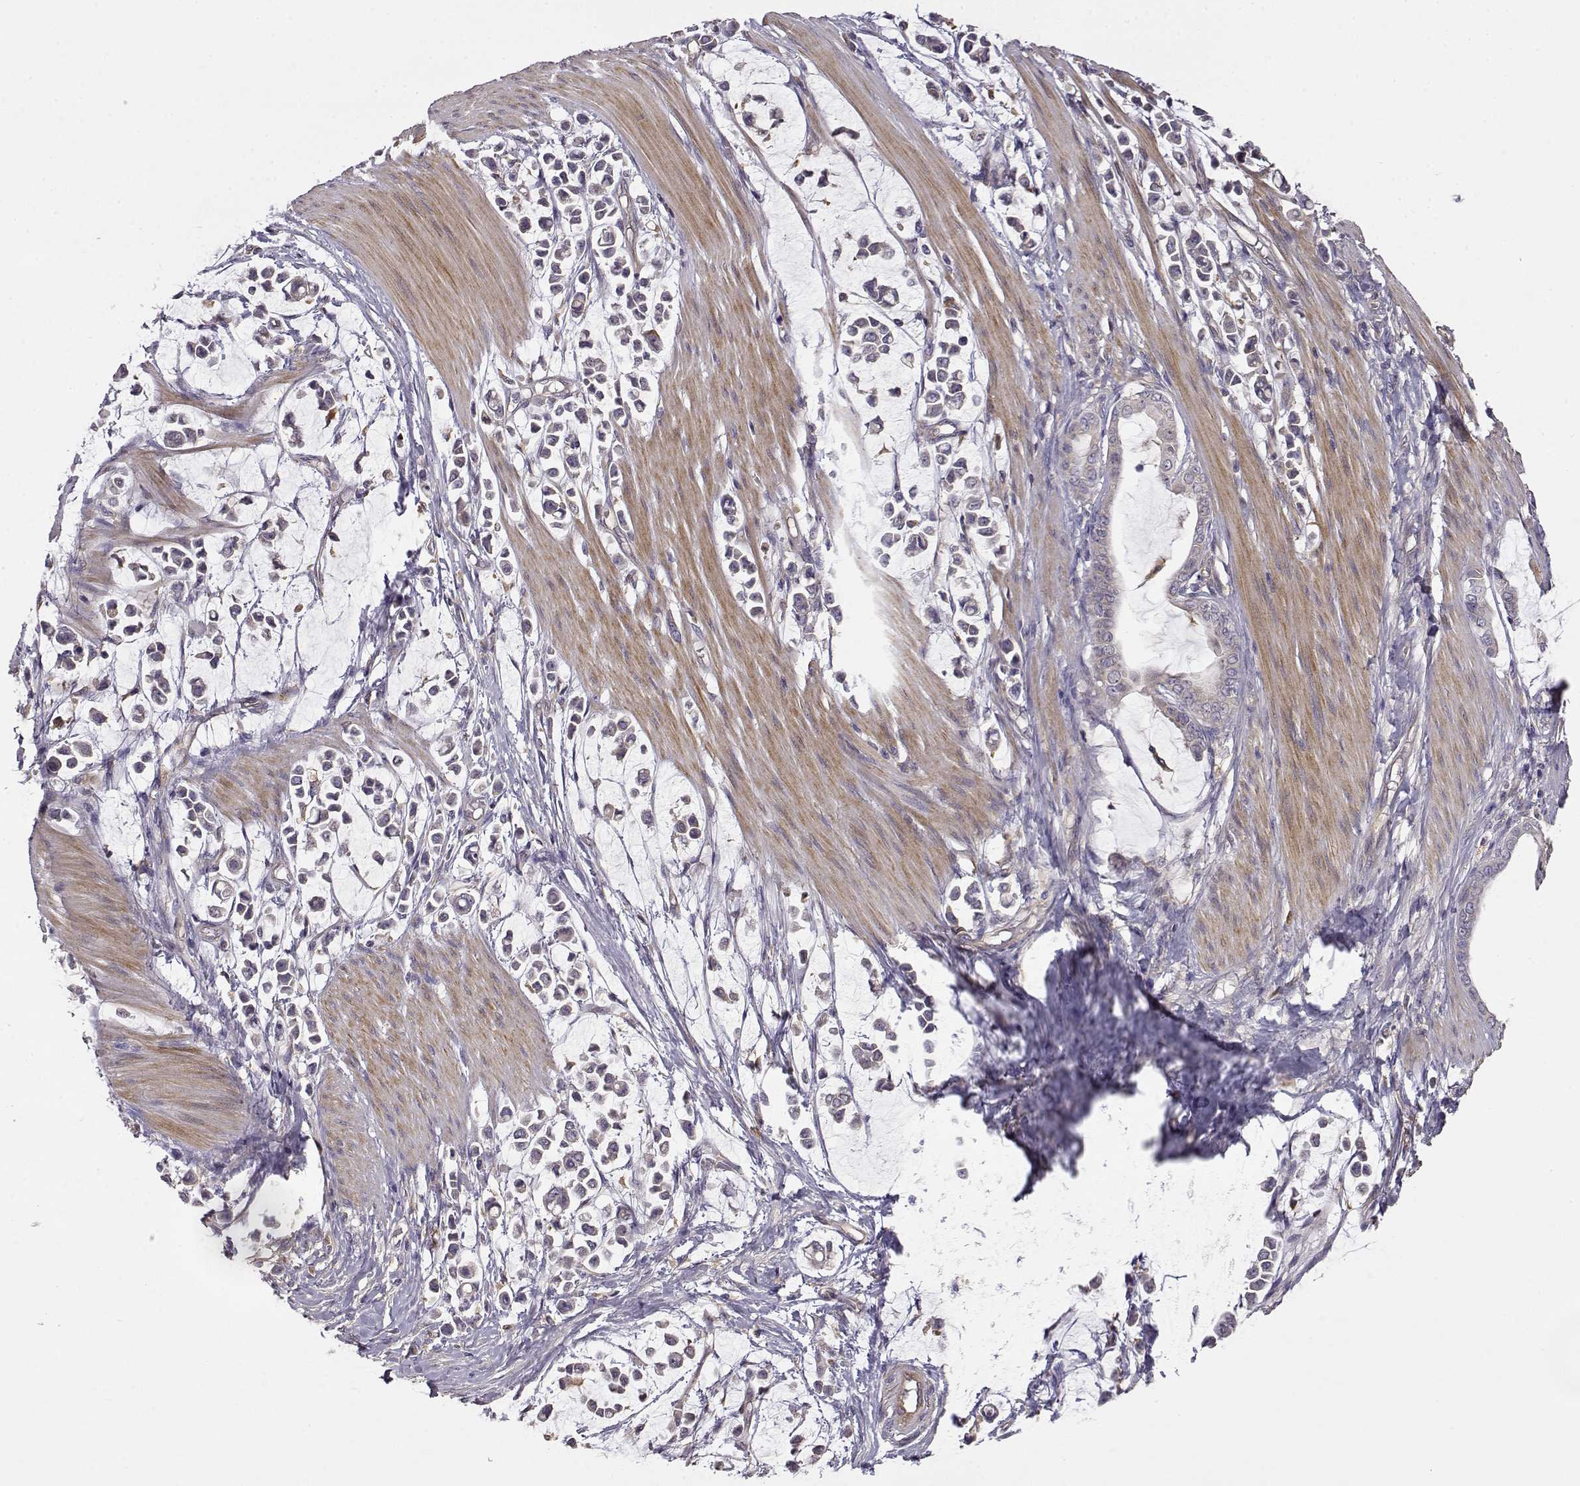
{"staining": {"intensity": "negative", "quantity": "none", "location": "none"}, "tissue": "stomach cancer", "cell_type": "Tumor cells", "image_type": "cancer", "snomed": [{"axis": "morphology", "description": "Adenocarcinoma, NOS"}, {"axis": "topography", "description": "Stomach"}], "caption": "Stomach adenocarcinoma was stained to show a protein in brown. There is no significant expression in tumor cells. (Brightfield microscopy of DAB (3,3'-diaminobenzidine) immunohistochemistry (IHC) at high magnification).", "gene": "CRIM1", "patient": {"sex": "male", "age": 82}}